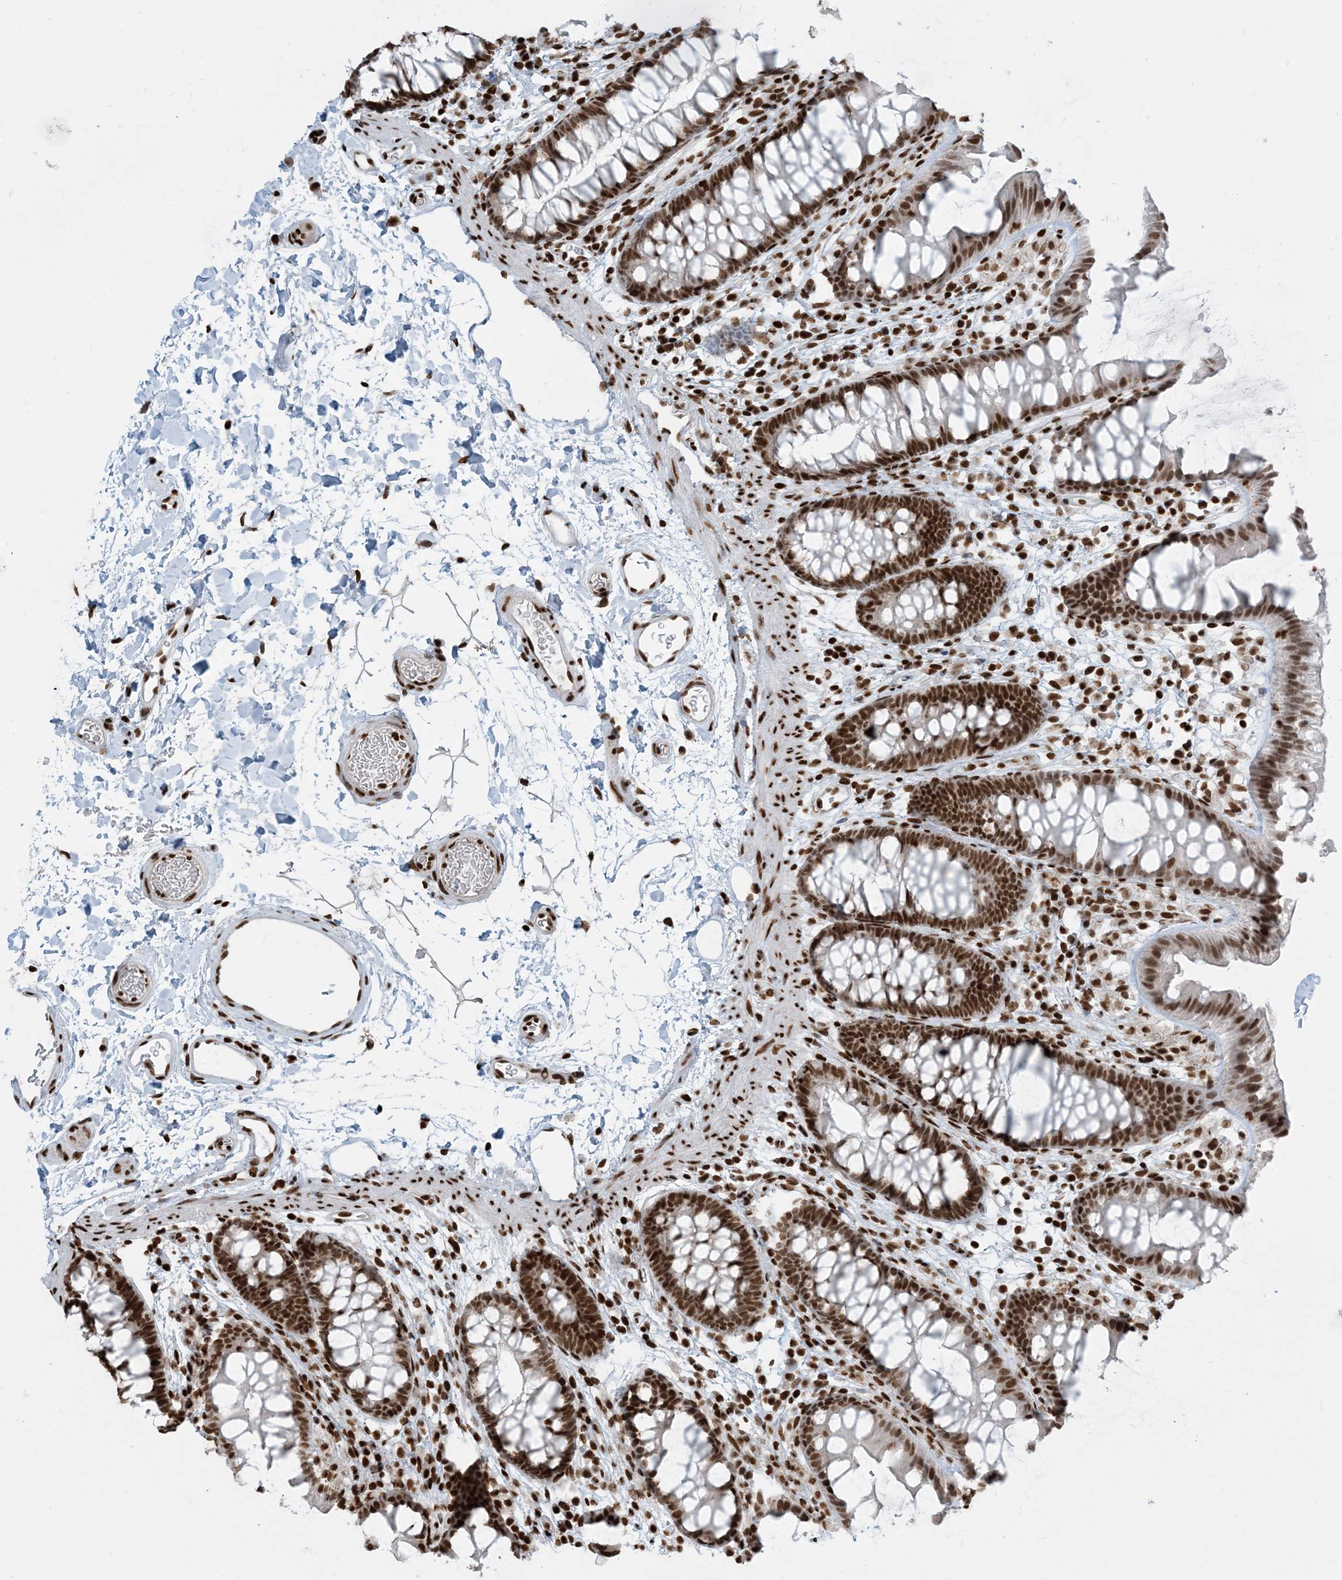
{"staining": {"intensity": "strong", "quantity": ">75%", "location": "nuclear"}, "tissue": "colon", "cell_type": "Endothelial cells", "image_type": "normal", "snomed": [{"axis": "morphology", "description": "Normal tissue, NOS"}, {"axis": "topography", "description": "Colon"}], "caption": "Protein staining displays strong nuclear positivity in approximately >75% of endothelial cells in benign colon.", "gene": "H3", "patient": {"sex": "female", "age": 62}}